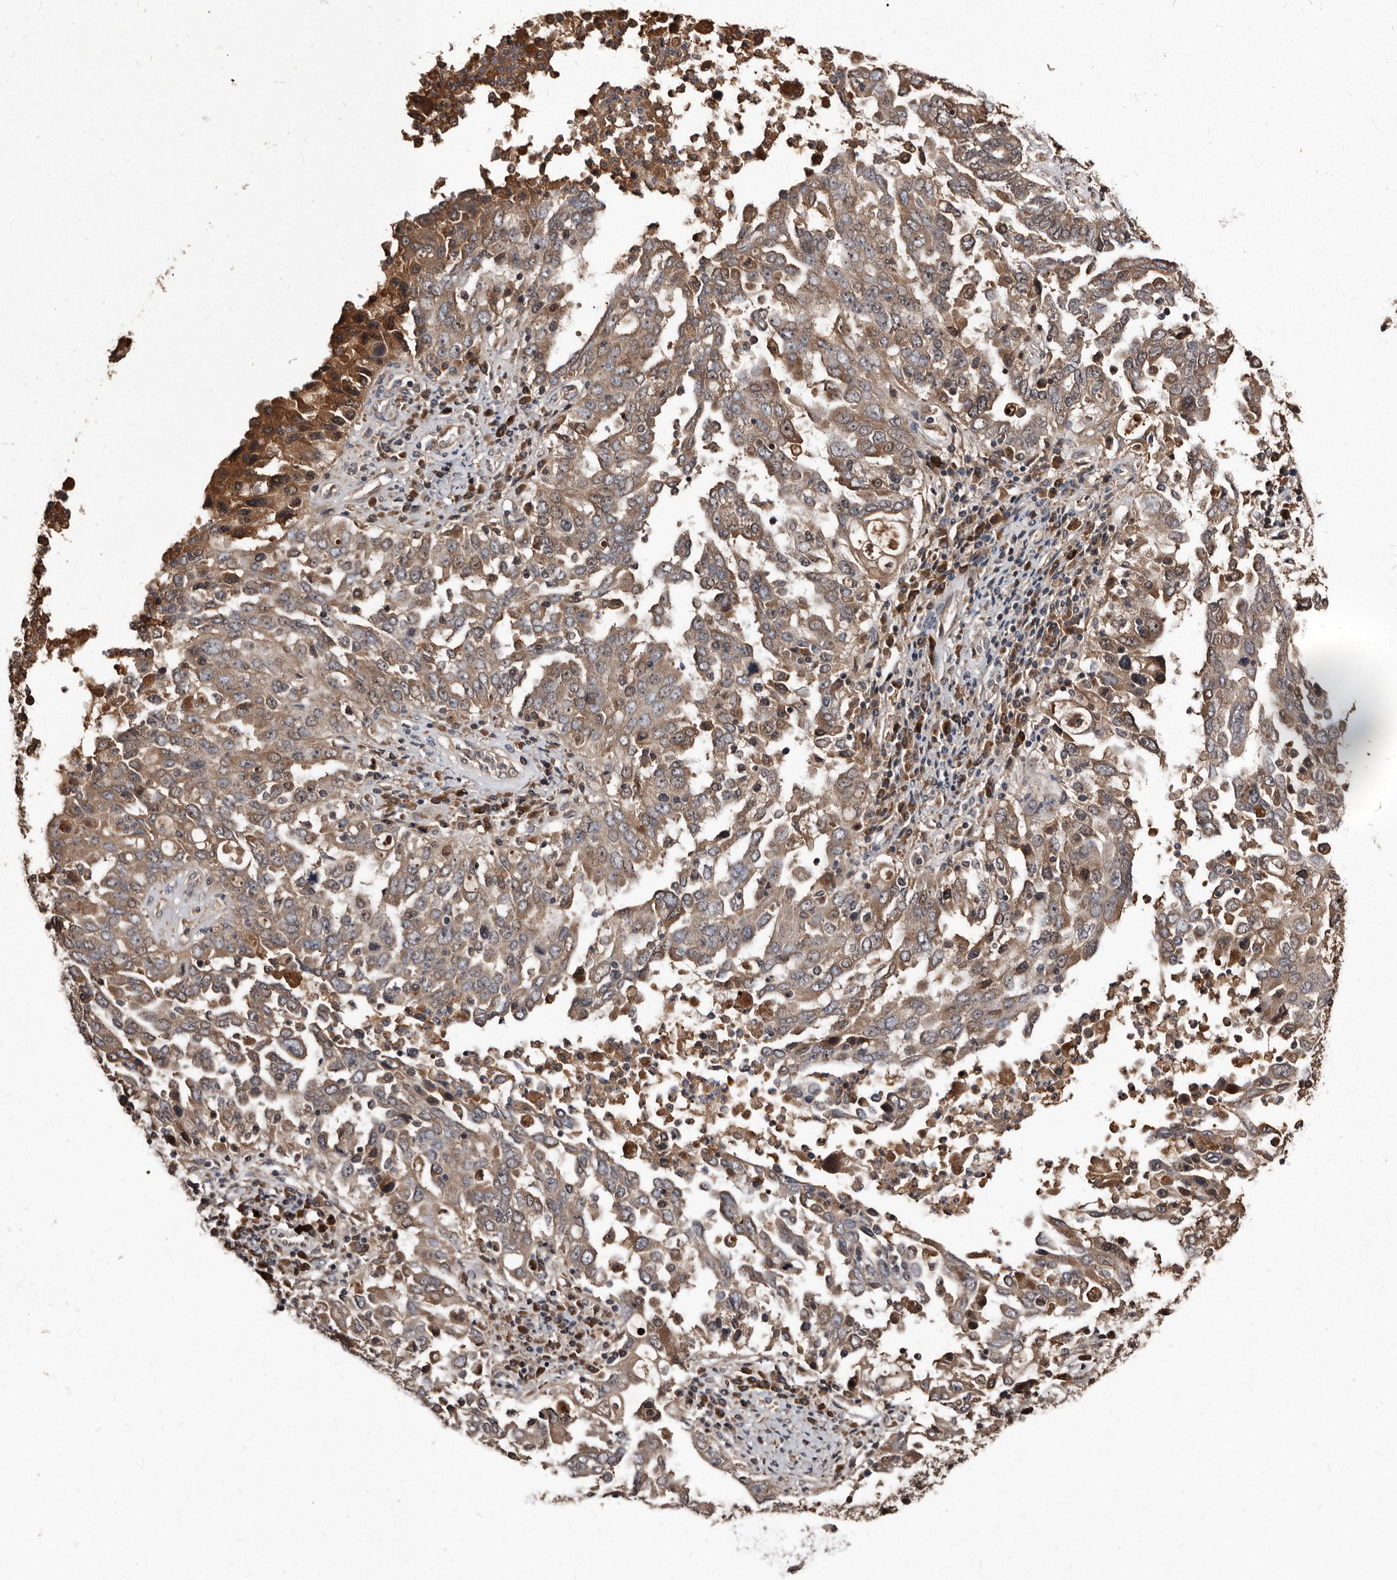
{"staining": {"intensity": "moderate", "quantity": ">75%", "location": "cytoplasmic/membranous"}, "tissue": "ovarian cancer", "cell_type": "Tumor cells", "image_type": "cancer", "snomed": [{"axis": "morphology", "description": "Carcinoma, endometroid"}, {"axis": "topography", "description": "Ovary"}], "caption": "Ovarian endometroid carcinoma was stained to show a protein in brown. There is medium levels of moderate cytoplasmic/membranous staining in approximately >75% of tumor cells. The protein of interest is stained brown, and the nuclei are stained in blue (DAB (3,3'-diaminobenzidine) IHC with brightfield microscopy, high magnification).", "gene": "PMVK", "patient": {"sex": "female", "age": 62}}